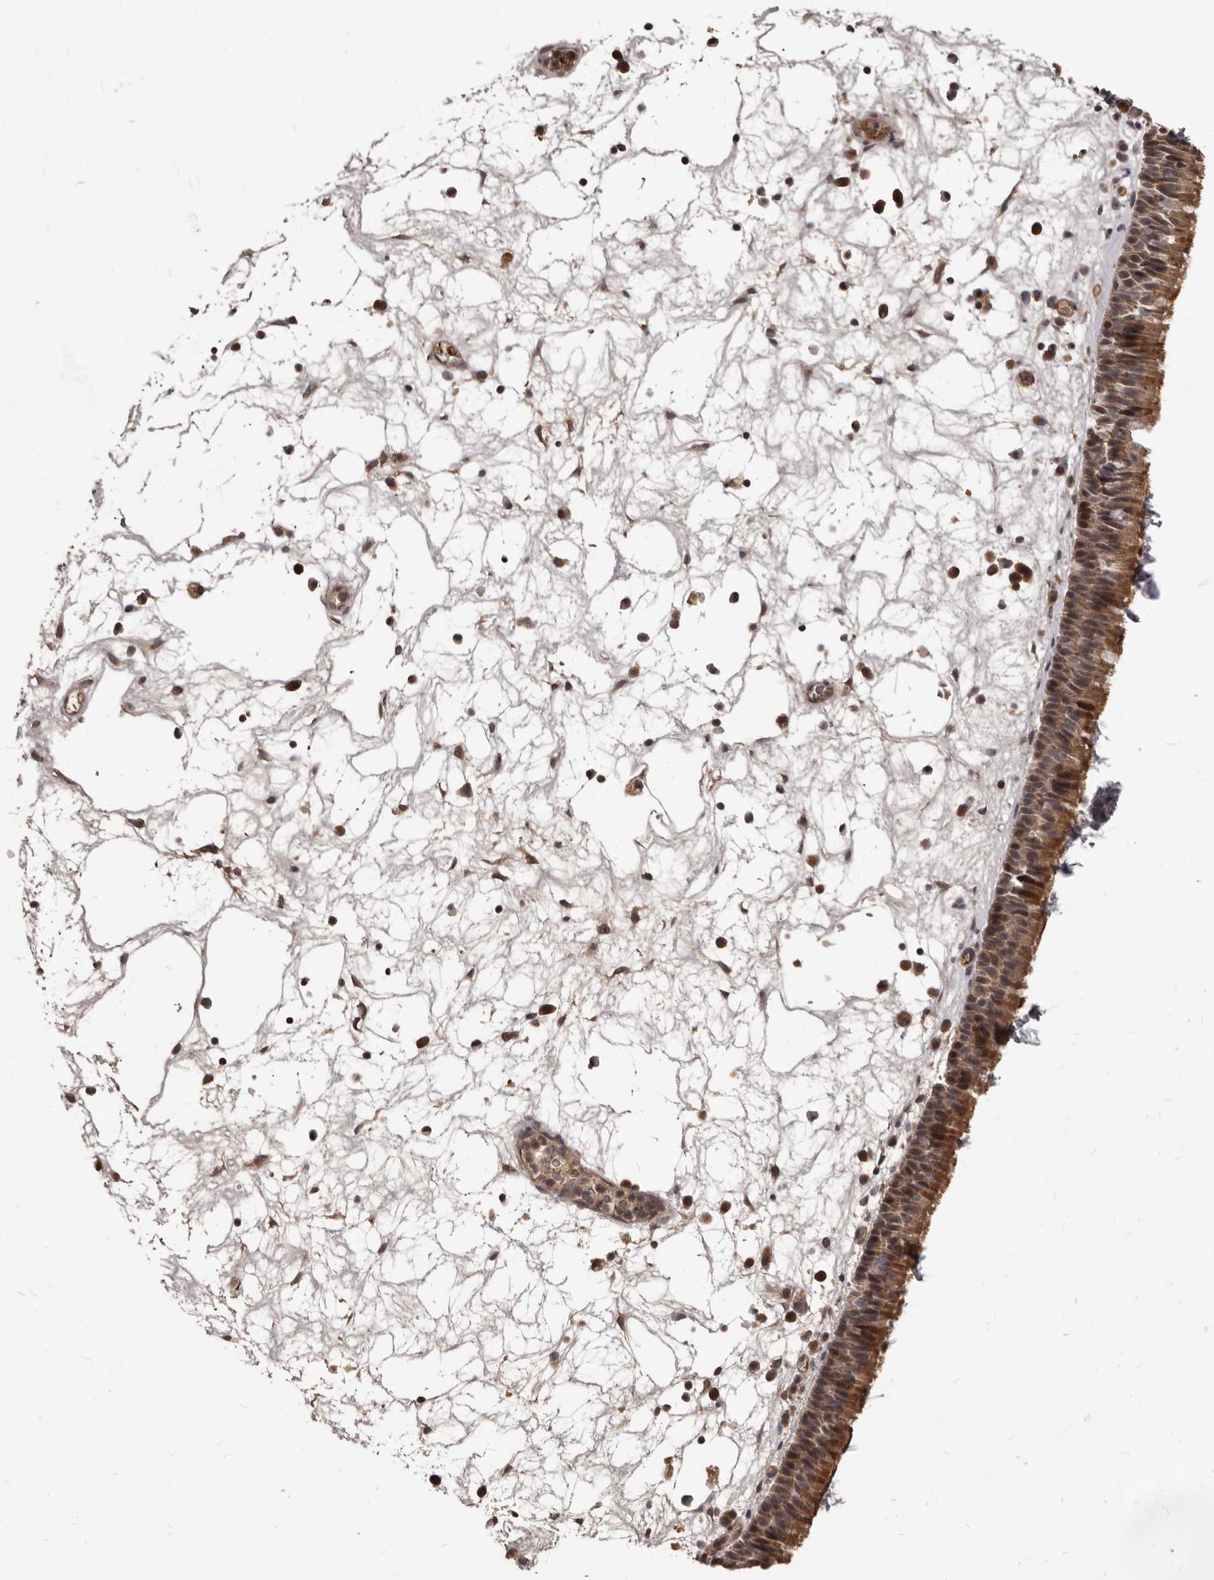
{"staining": {"intensity": "moderate", "quantity": ">75%", "location": "cytoplasmic/membranous"}, "tissue": "nasopharynx", "cell_type": "Respiratory epithelial cells", "image_type": "normal", "snomed": [{"axis": "morphology", "description": "Normal tissue, NOS"}, {"axis": "morphology", "description": "Inflammation, NOS"}, {"axis": "morphology", "description": "Malignant melanoma, Metastatic site"}, {"axis": "topography", "description": "Nasopharynx"}], "caption": "Respiratory epithelial cells exhibit medium levels of moderate cytoplasmic/membranous expression in about >75% of cells in normal human nasopharynx. (brown staining indicates protein expression, while blue staining denotes nuclei).", "gene": "GABPB2", "patient": {"sex": "male", "age": 70}}